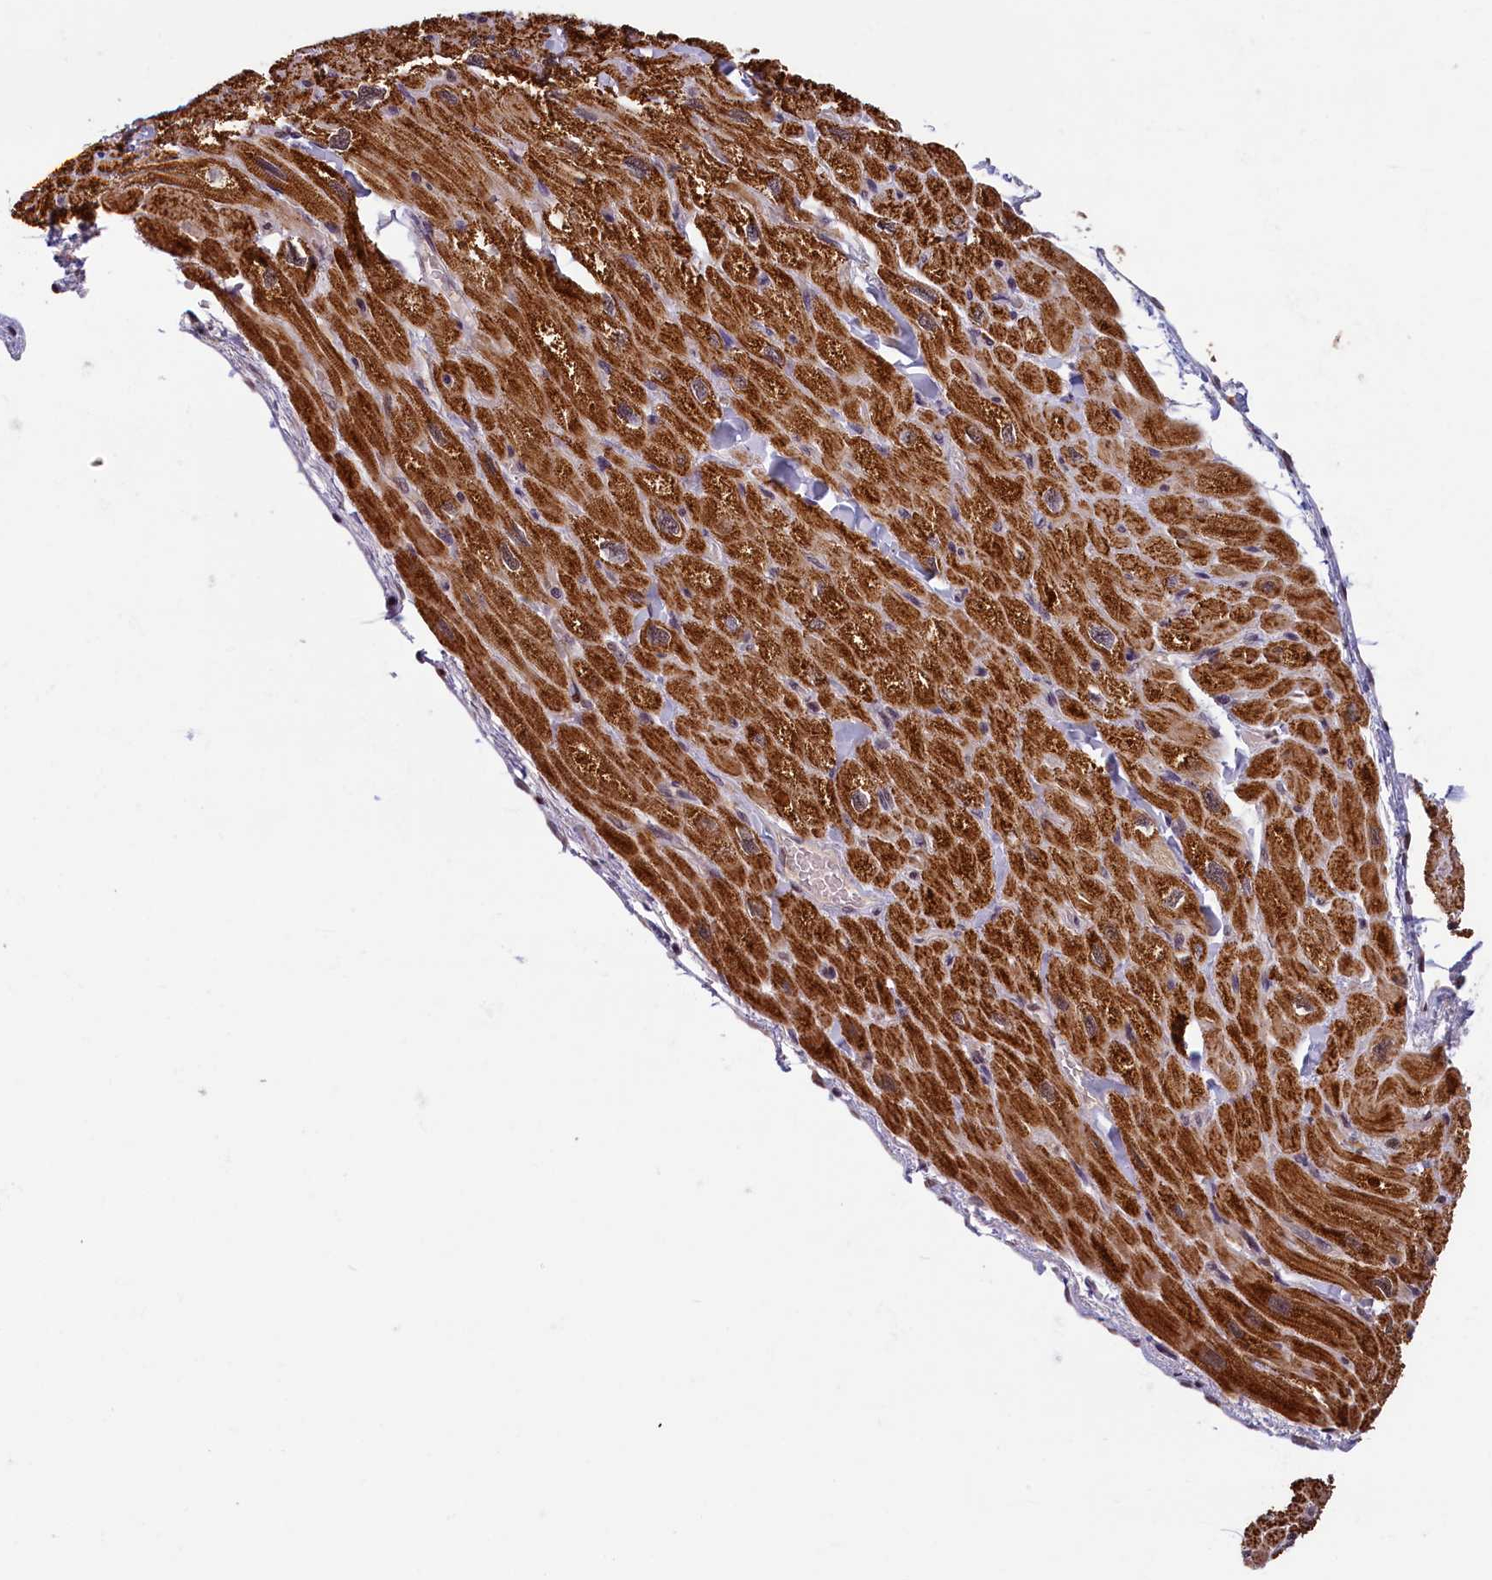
{"staining": {"intensity": "strong", "quantity": "25%-75%", "location": "cytoplasmic/membranous"}, "tissue": "heart muscle", "cell_type": "Cardiomyocytes", "image_type": "normal", "snomed": [{"axis": "morphology", "description": "Normal tissue, NOS"}, {"axis": "topography", "description": "Heart"}], "caption": "Cardiomyocytes display strong cytoplasmic/membranous expression in about 25%-75% of cells in unremarkable heart muscle.", "gene": "KCNK6", "patient": {"sex": "male", "age": 65}}